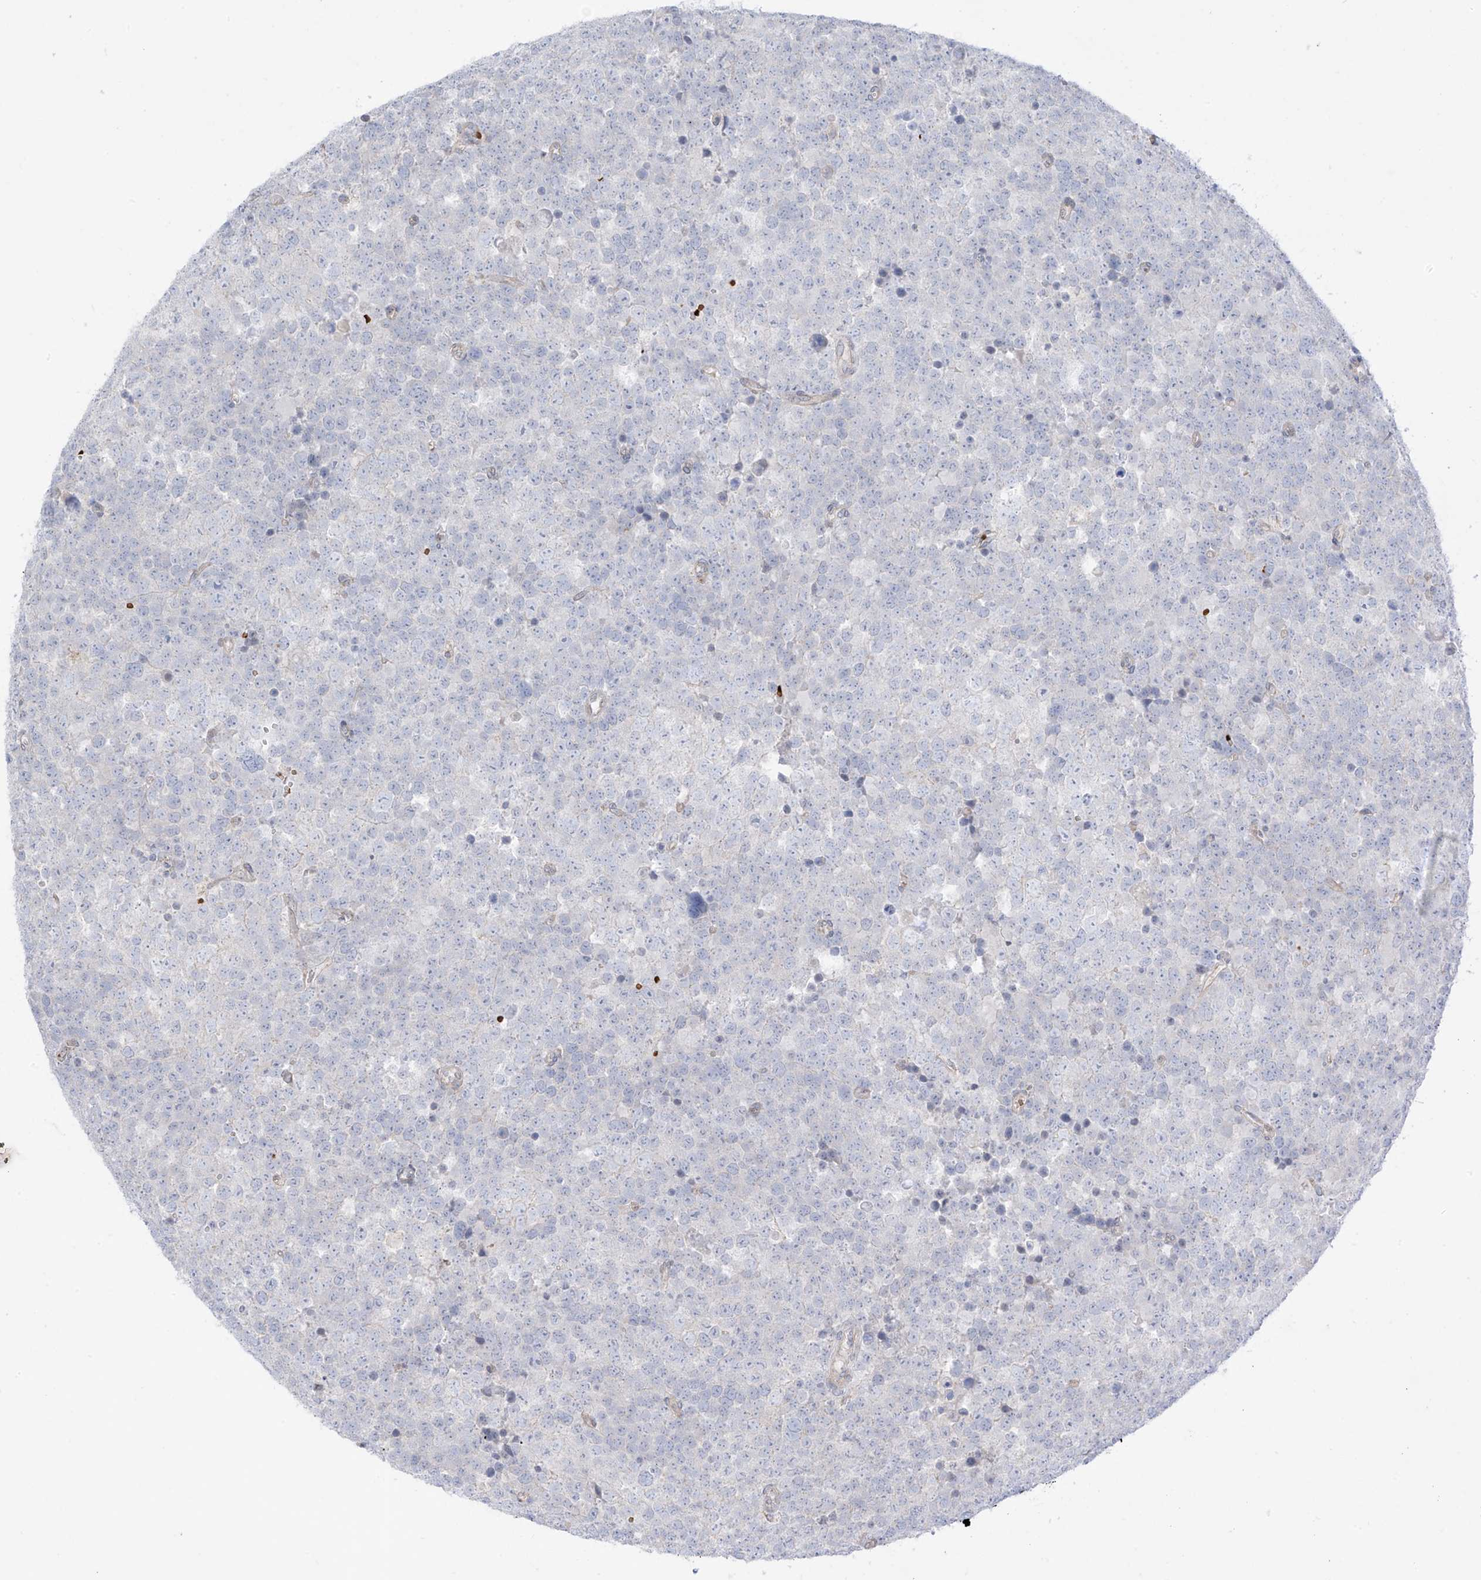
{"staining": {"intensity": "negative", "quantity": "none", "location": "none"}, "tissue": "testis cancer", "cell_type": "Tumor cells", "image_type": "cancer", "snomed": [{"axis": "morphology", "description": "Seminoma, NOS"}, {"axis": "topography", "description": "Testis"}], "caption": "DAB (3,3'-diaminobenzidine) immunohistochemical staining of testis seminoma demonstrates no significant expression in tumor cells.", "gene": "ARHGEF40", "patient": {"sex": "male", "age": 71}}